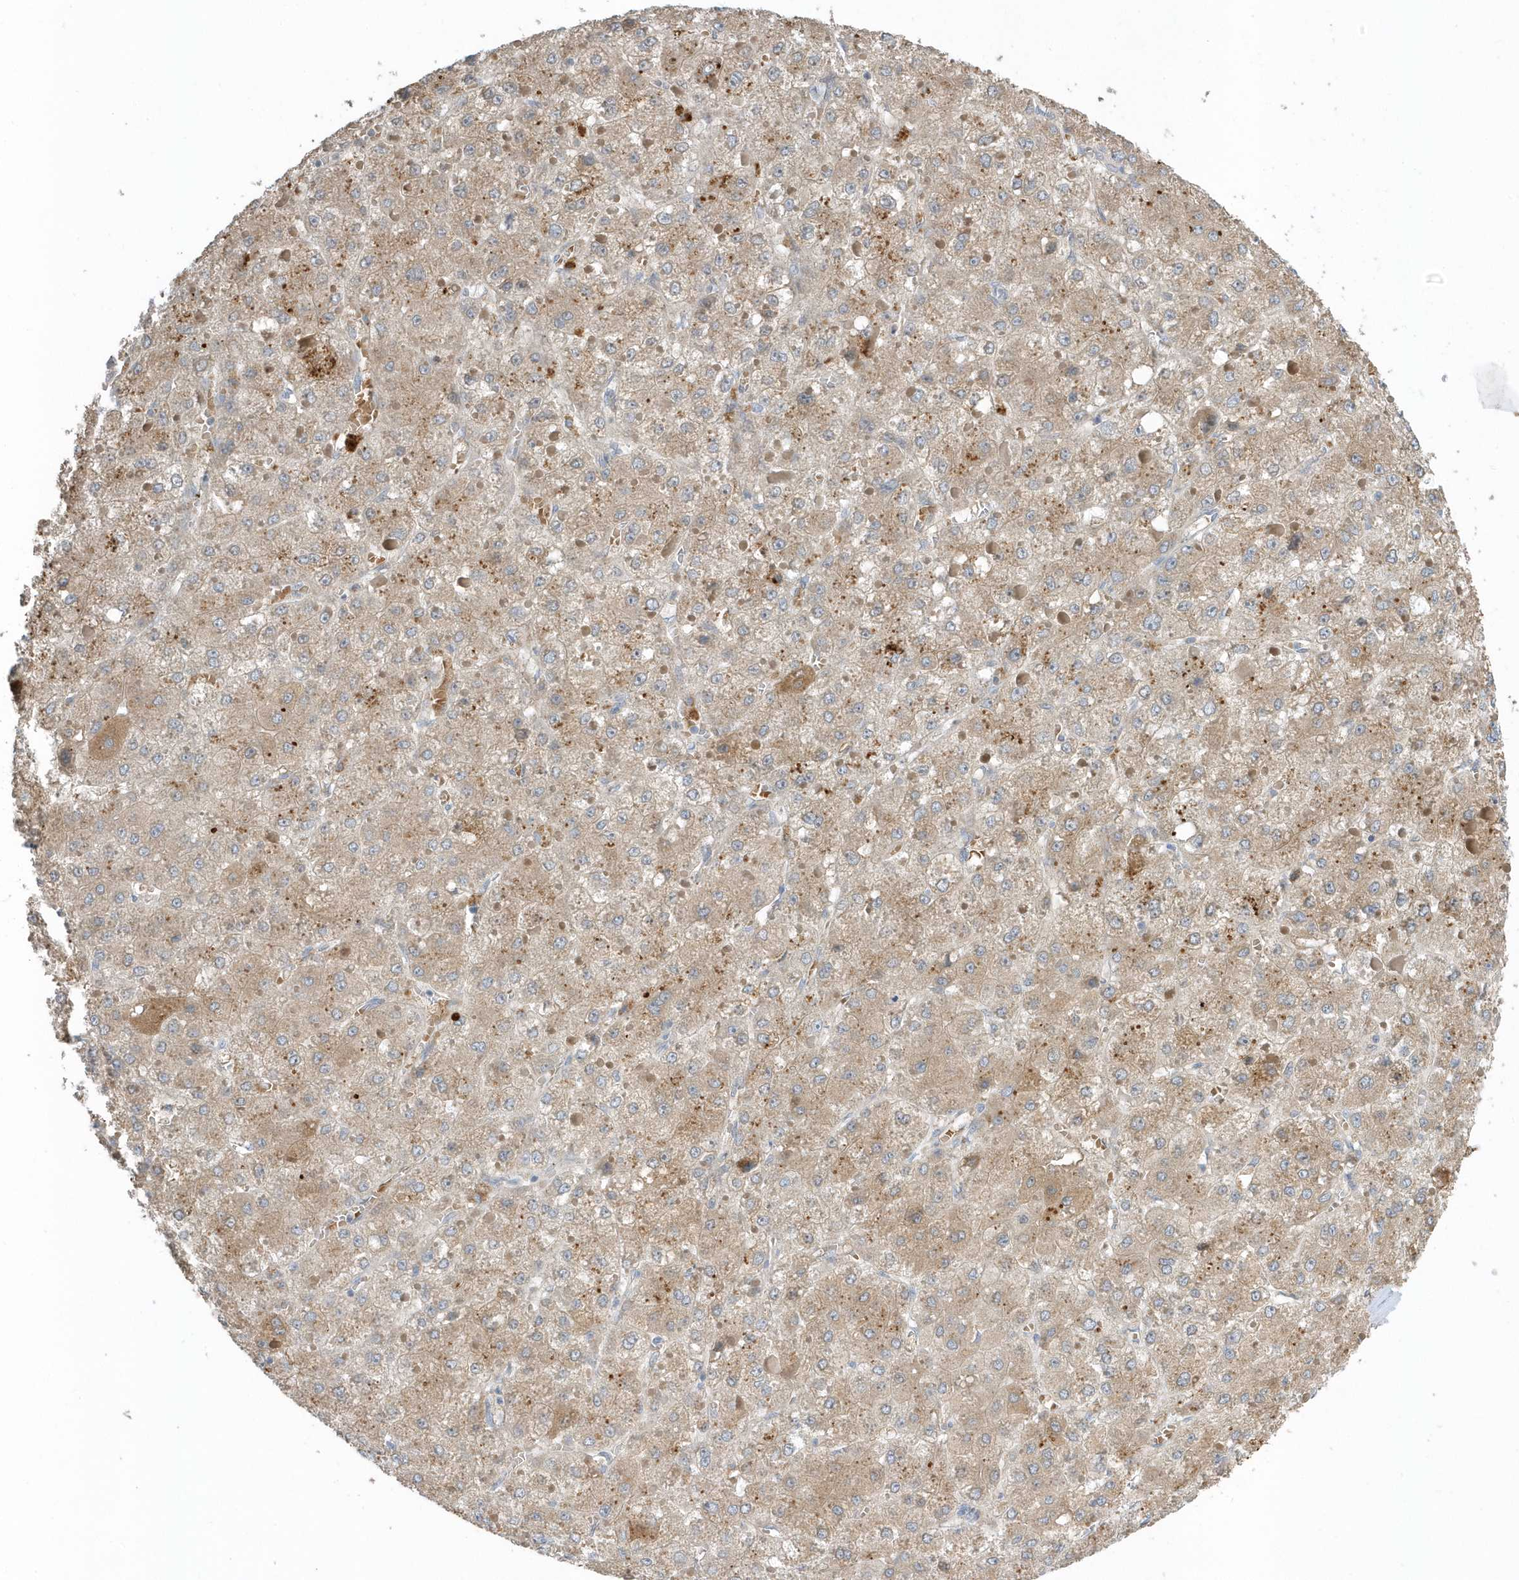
{"staining": {"intensity": "weak", "quantity": ">75%", "location": "cytoplasmic/membranous"}, "tissue": "liver cancer", "cell_type": "Tumor cells", "image_type": "cancer", "snomed": [{"axis": "morphology", "description": "Carcinoma, Hepatocellular, NOS"}, {"axis": "topography", "description": "Liver"}], "caption": "Immunohistochemistry (IHC) histopathology image of neoplastic tissue: human liver hepatocellular carcinoma stained using IHC displays low levels of weak protein expression localized specifically in the cytoplasmic/membranous of tumor cells, appearing as a cytoplasmic/membranous brown color.", "gene": "USP53", "patient": {"sex": "female", "age": 73}}